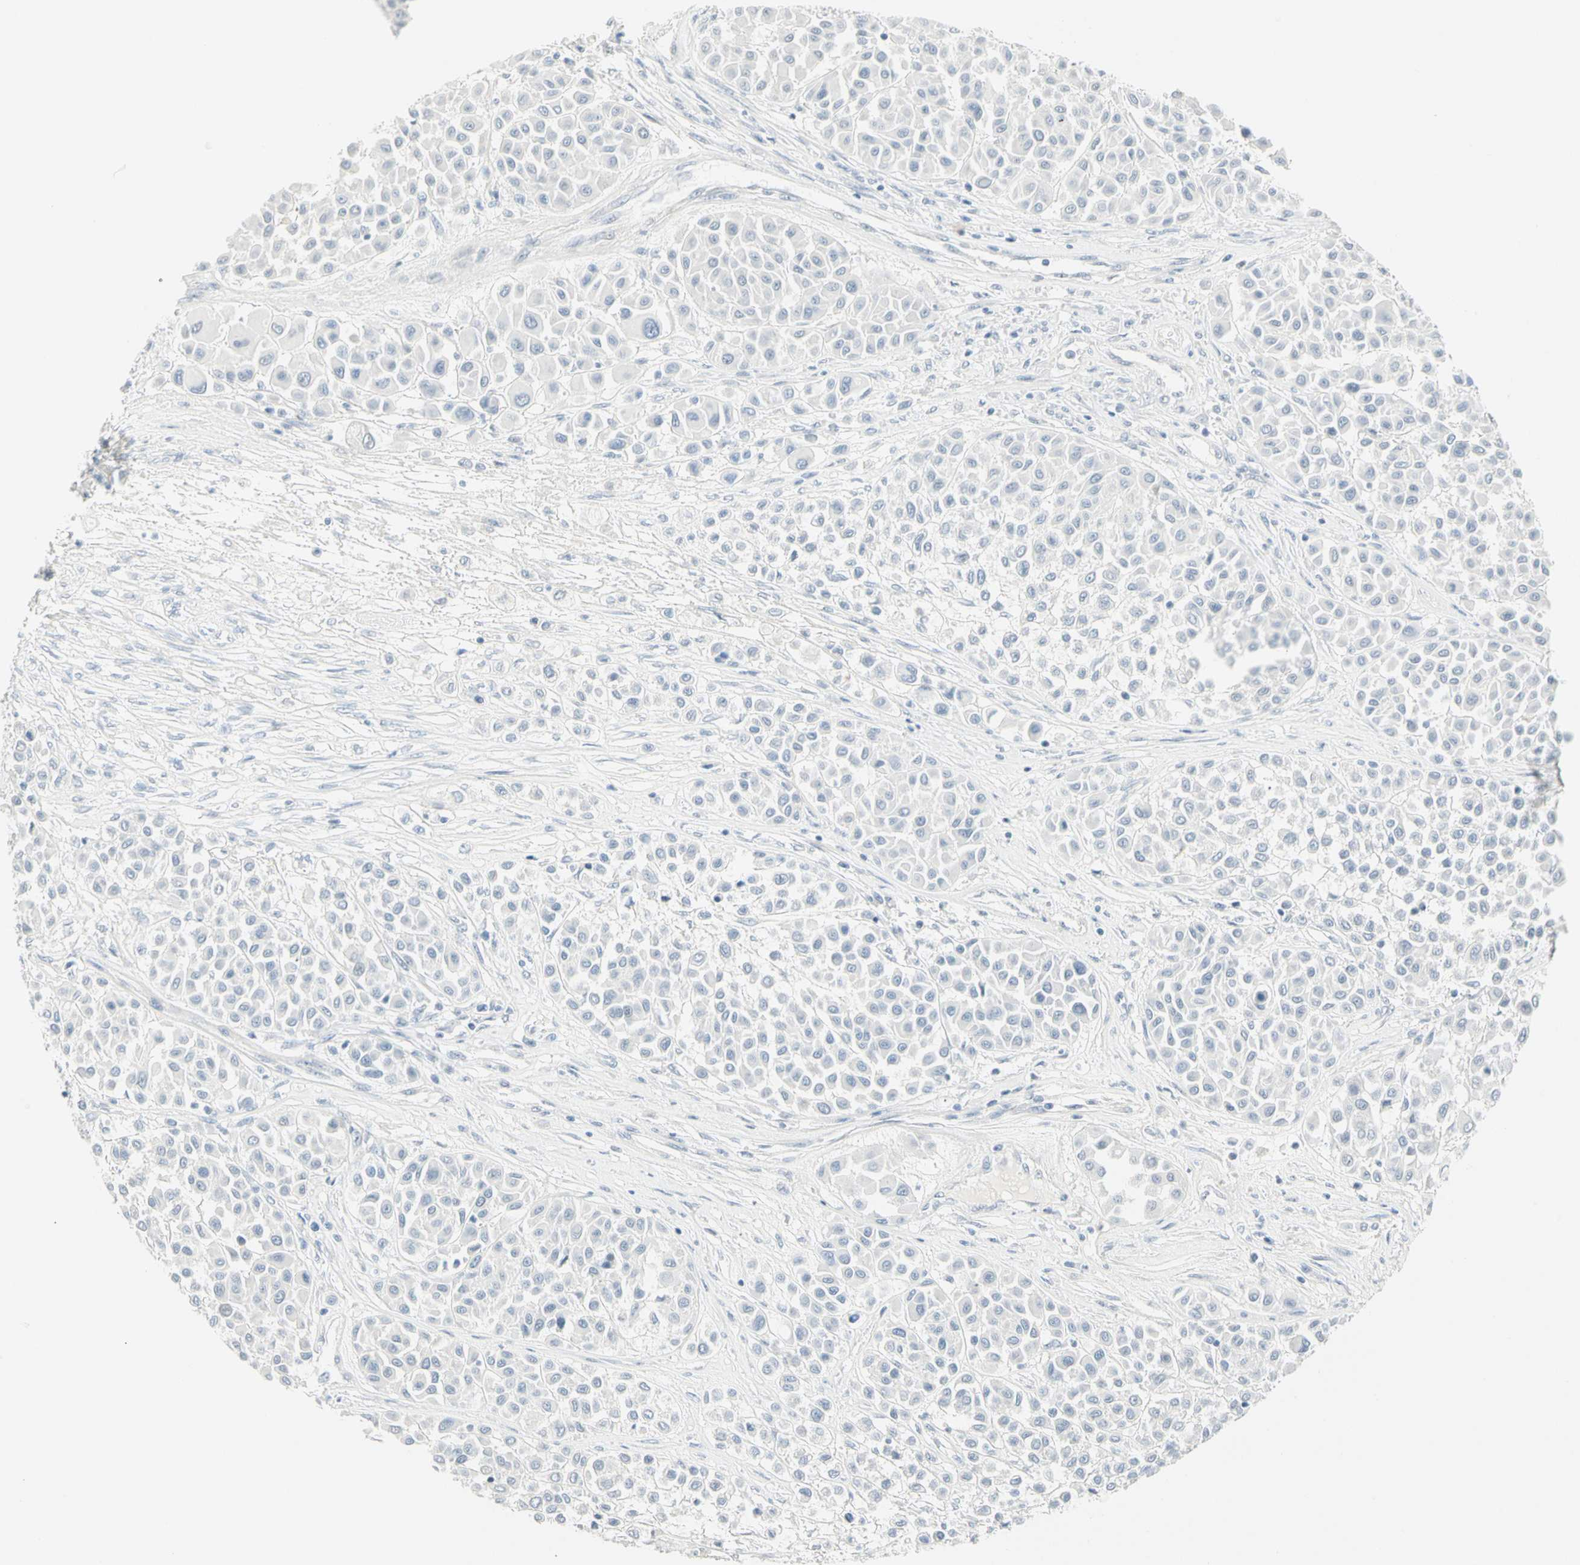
{"staining": {"intensity": "negative", "quantity": "none", "location": "none"}, "tissue": "melanoma", "cell_type": "Tumor cells", "image_type": "cancer", "snomed": [{"axis": "morphology", "description": "Malignant melanoma, Metastatic site"}, {"axis": "topography", "description": "Soft tissue"}], "caption": "Tumor cells show no significant protein expression in melanoma.", "gene": "MLLT10", "patient": {"sex": "male", "age": 41}}